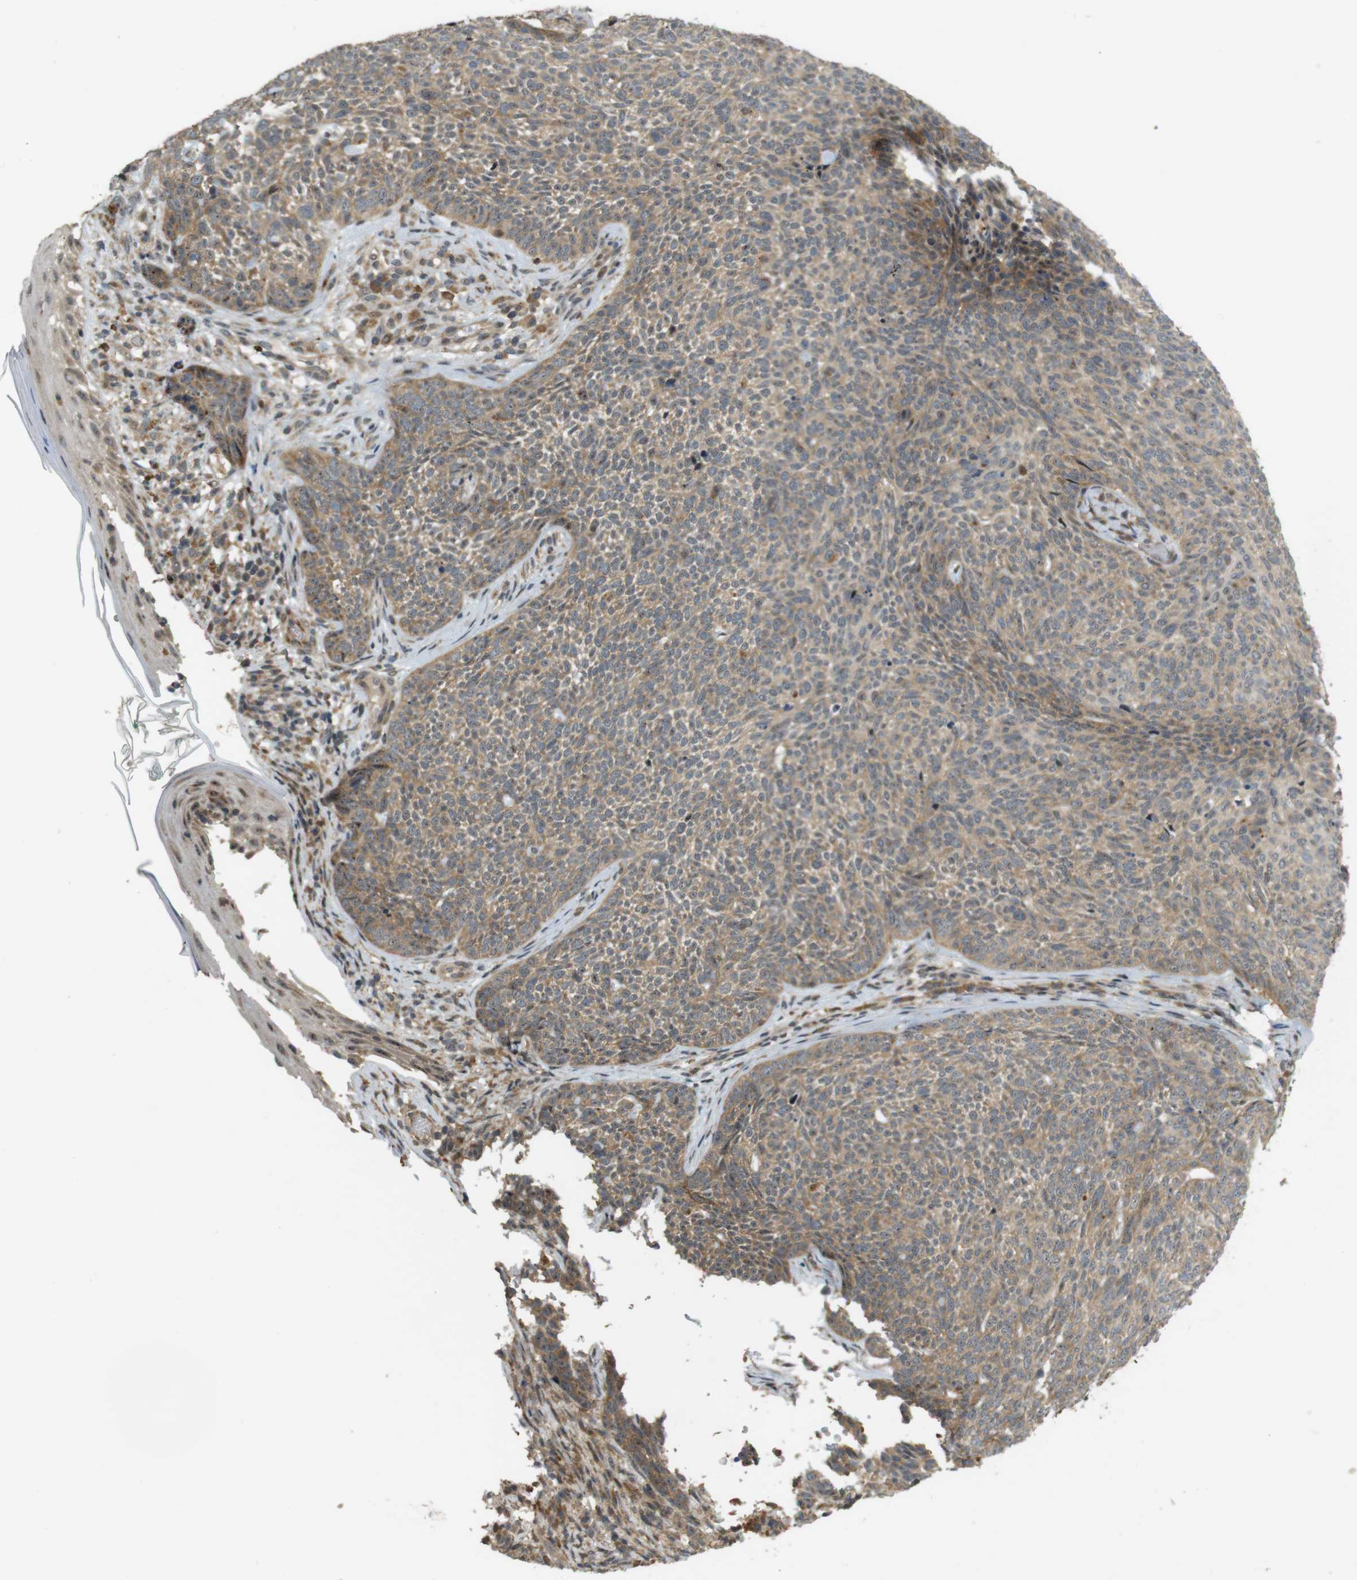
{"staining": {"intensity": "moderate", "quantity": ">75%", "location": "cytoplasmic/membranous,nuclear"}, "tissue": "skin cancer", "cell_type": "Tumor cells", "image_type": "cancer", "snomed": [{"axis": "morphology", "description": "Basal cell carcinoma"}, {"axis": "topography", "description": "Skin"}], "caption": "About >75% of tumor cells in human skin cancer (basal cell carcinoma) exhibit moderate cytoplasmic/membranous and nuclear protein expression as visualized by brown immunohistochemical staining.", "gene": "TMX3", "patient": {"sex": "female", "age": 84}}